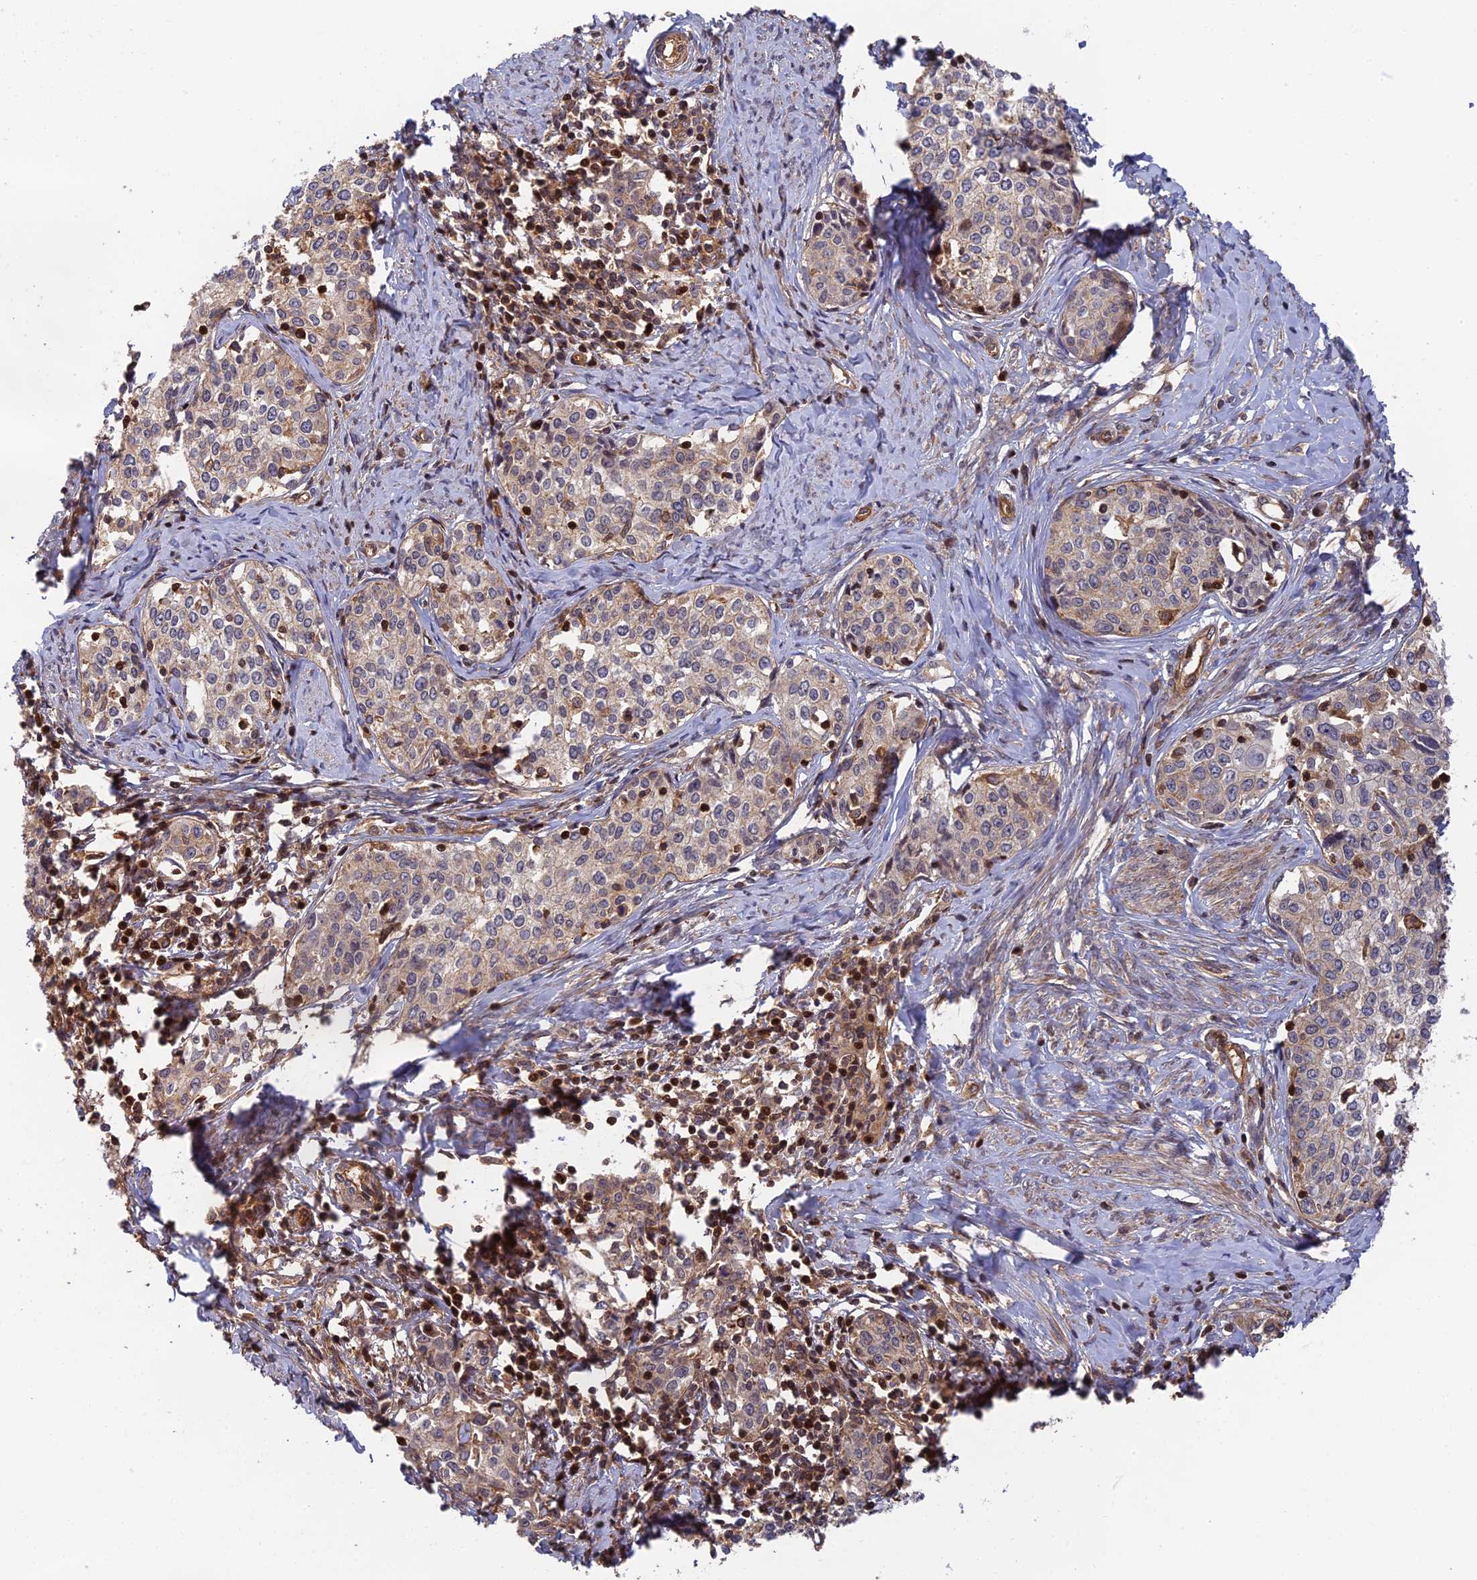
{"staining": {"intensity": "weak", "quantity": "<25%", "location": "cytoplasmic/membranous"}, "tissue": "cervical cancer", "cell_type": "Tumor cells", "image_type": "cancer", "snomed": [{"axis": "morphology", "description": "Squamous cell carcinoma, NOS"}, {"axis": "morphology", "description": "Adenocarcinoma, NOS"}, {"axis": "topography", "description": "Cervix"}], "caption": "Immunohistochemistry of cervical cancer shows no expression in tumor cells.", "gene": "OSBPL1A", "patient": {"sex": "female", "age": 52}}